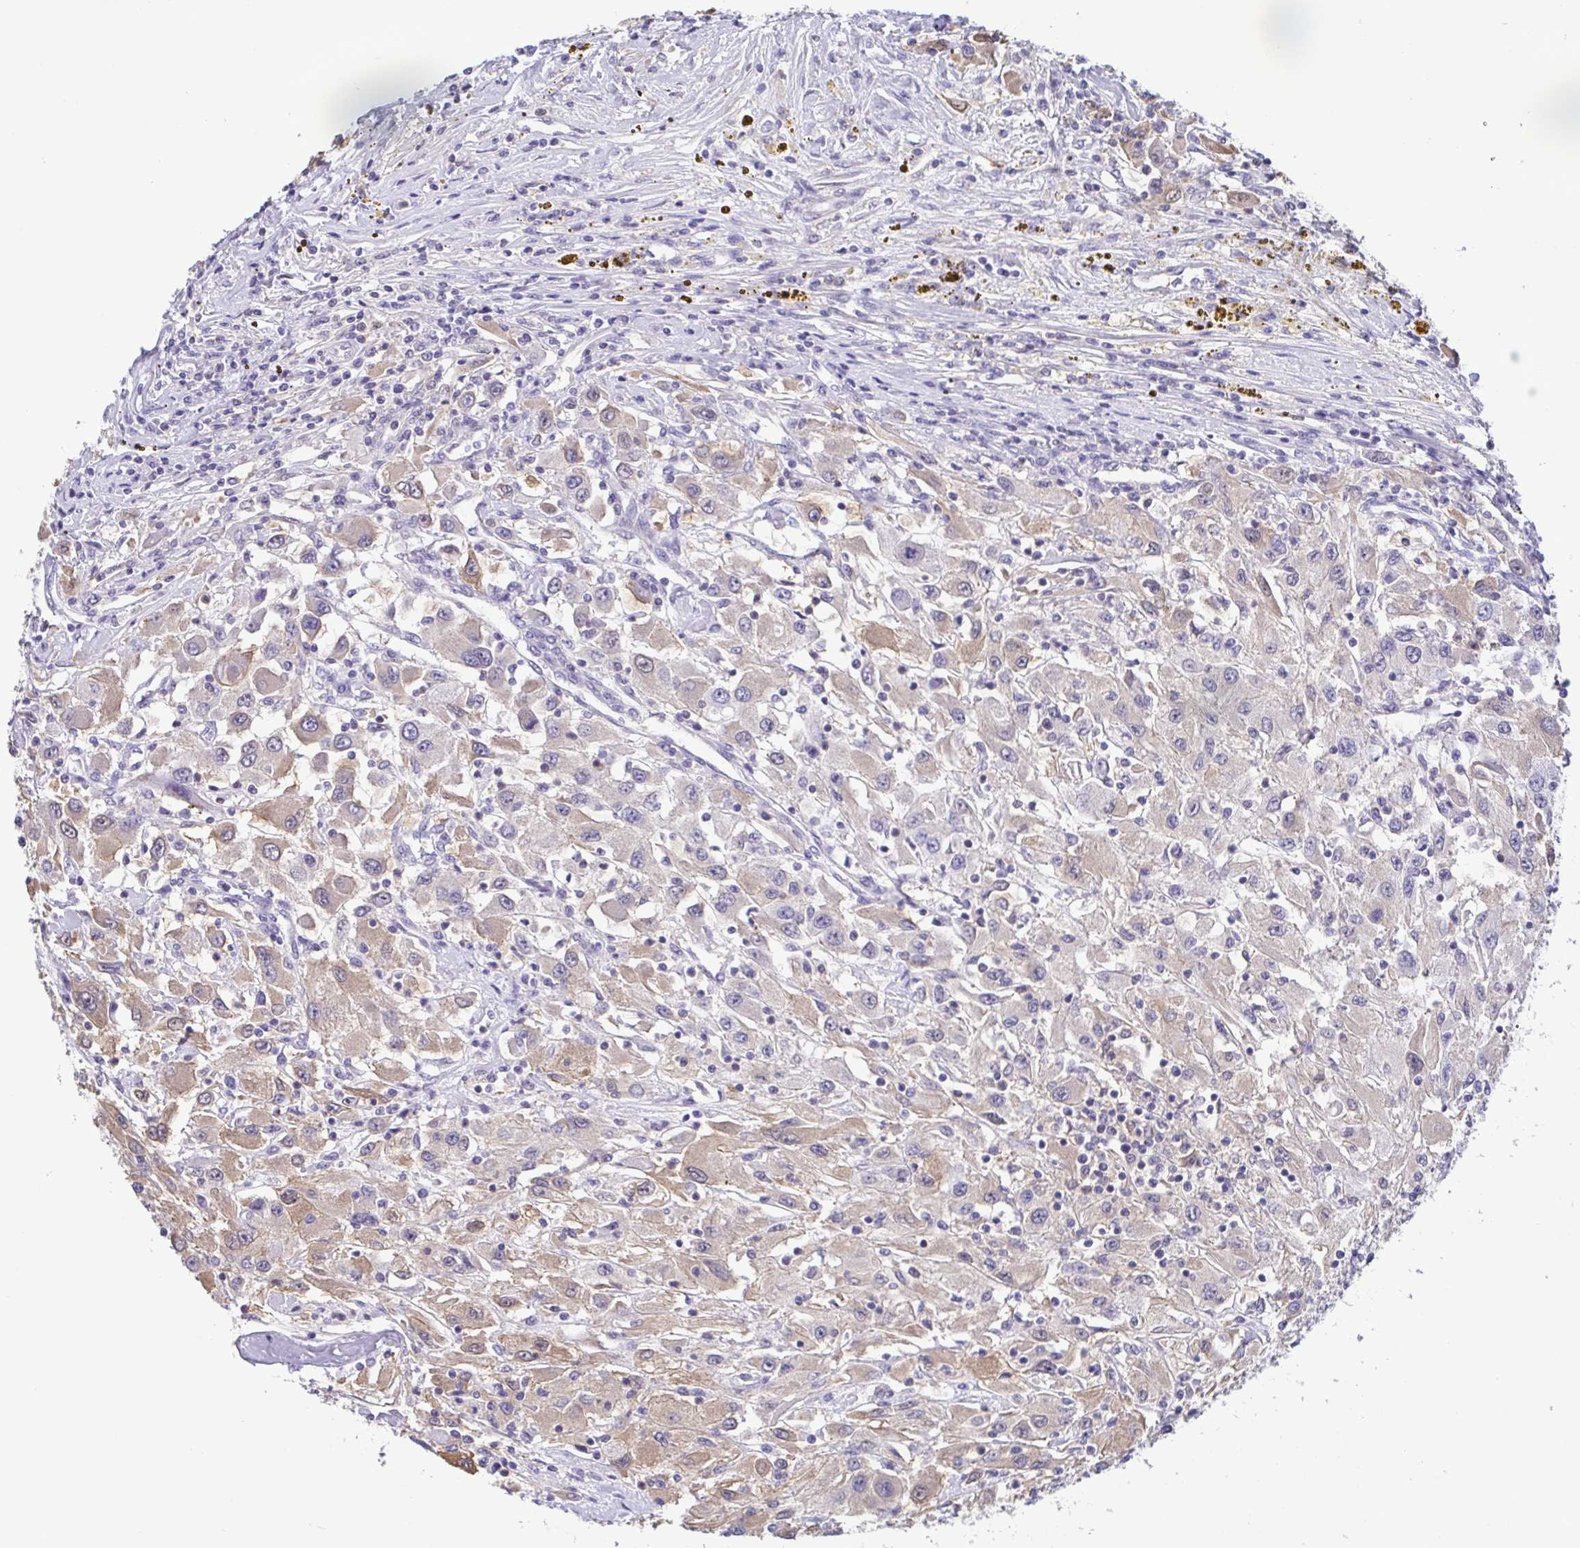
{"staining": {"intensity": "weak", "quantity": ">75%", "location": "cytoplasmic/membranous"}, "tissue": "renal cancer", "cell_type": "Tumor cells", "image_type": "cancer", "snomed": [{"axis": "morphology", "description": "Adenocarcinoma, NOS"}, {"axis": "topography", "description": "Kidney"}], "caption": "Immunohistochemistry of renal adenocarcinoma demonstrates low levels of weak cytoplasmic/membranous staining in approximately >75% of tumor cells.", "gene": "LDHC", "patient": {"sex": "female", "age": 67}}